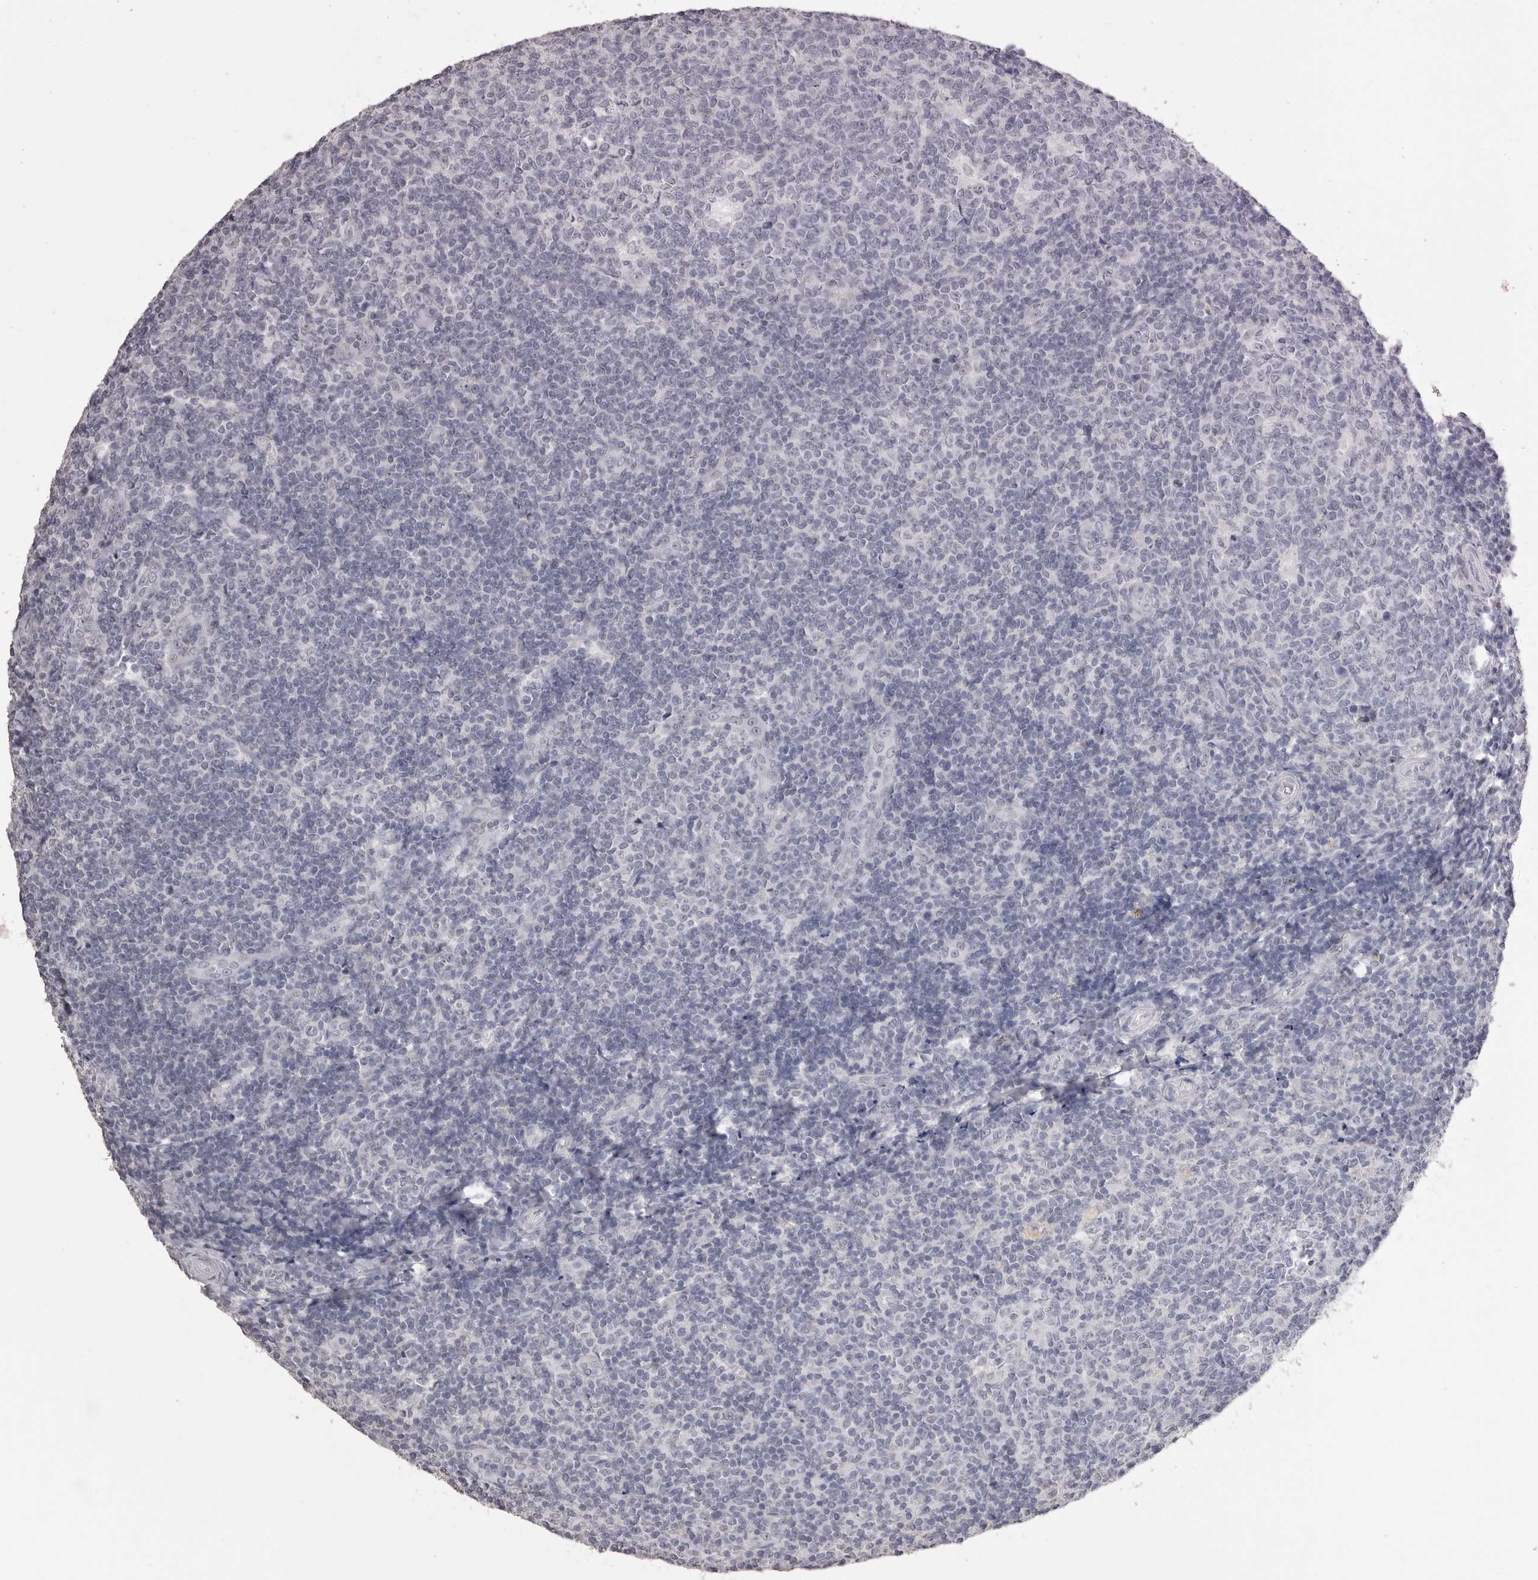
{"staining": {"intensity": "negative", "quantity": "none", "location": "none"}, "tissue": "tonsil", "cell_type": "Germinal center cells", "image_type": "normal", "snomed": [{"axis": "morphology", "description": "Normal tissue, NOS"}, {"axis": "topography", "description": "Tonsil"}], "caption": "The immunohistochemistry histopathology image has no significant staining in germinal center cells of tonsil. Brightfield microscopy of immunohistochemistry (IHC) stained with DAB (3,3'-diaminobenzidine) (brown) and hematoxylin (blue), captured at high magnification.", "gene": "ICAM5", "patient": {"sex": "female", "age": 19}}